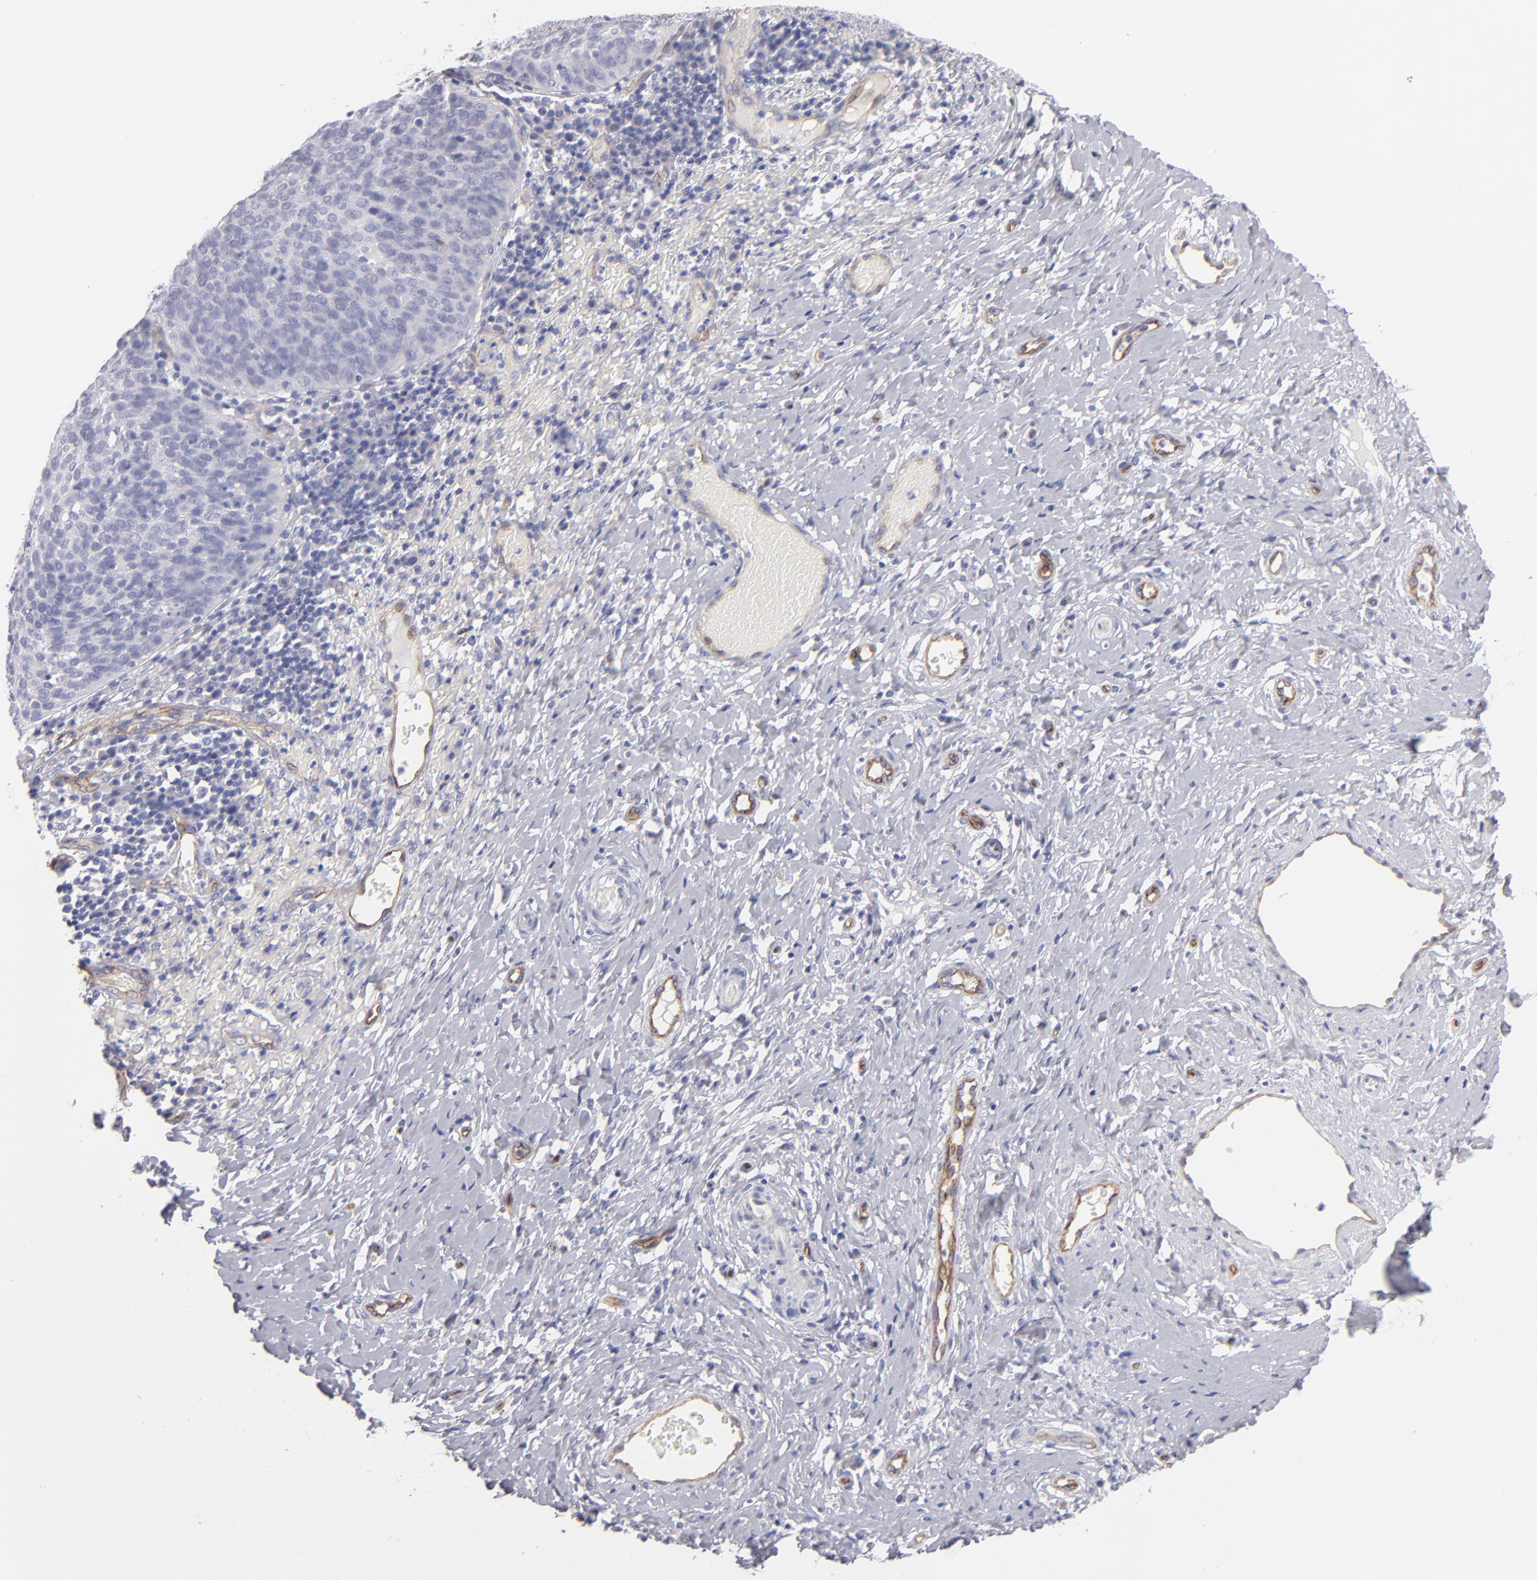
{"staining": {"intensity": "negative", "quantity": "none", "location": "none"}, "tissue": "cervical cancer", "cell_type": "Tumor cells", "image_type": "cancer", "snomed": [{"axis": "morphology", "description": "Normal tissue, NOS"}, {"axis": "morphology", "description": "Squamous cell carcinoma, NOS"}, {"axis": "topography", "description": "Cervix"}], "caption": "Immunohistochemical staining of squamous cell carcinoma (cervical) displays no significant expression in tumor cells. (DAB (3,3'-diaminobenzidine) immunohistochemistry (IHC) with hematoxylin counter stain).", "gene": "PLVAP", "patient": {"sex": "female", "age": 39}}